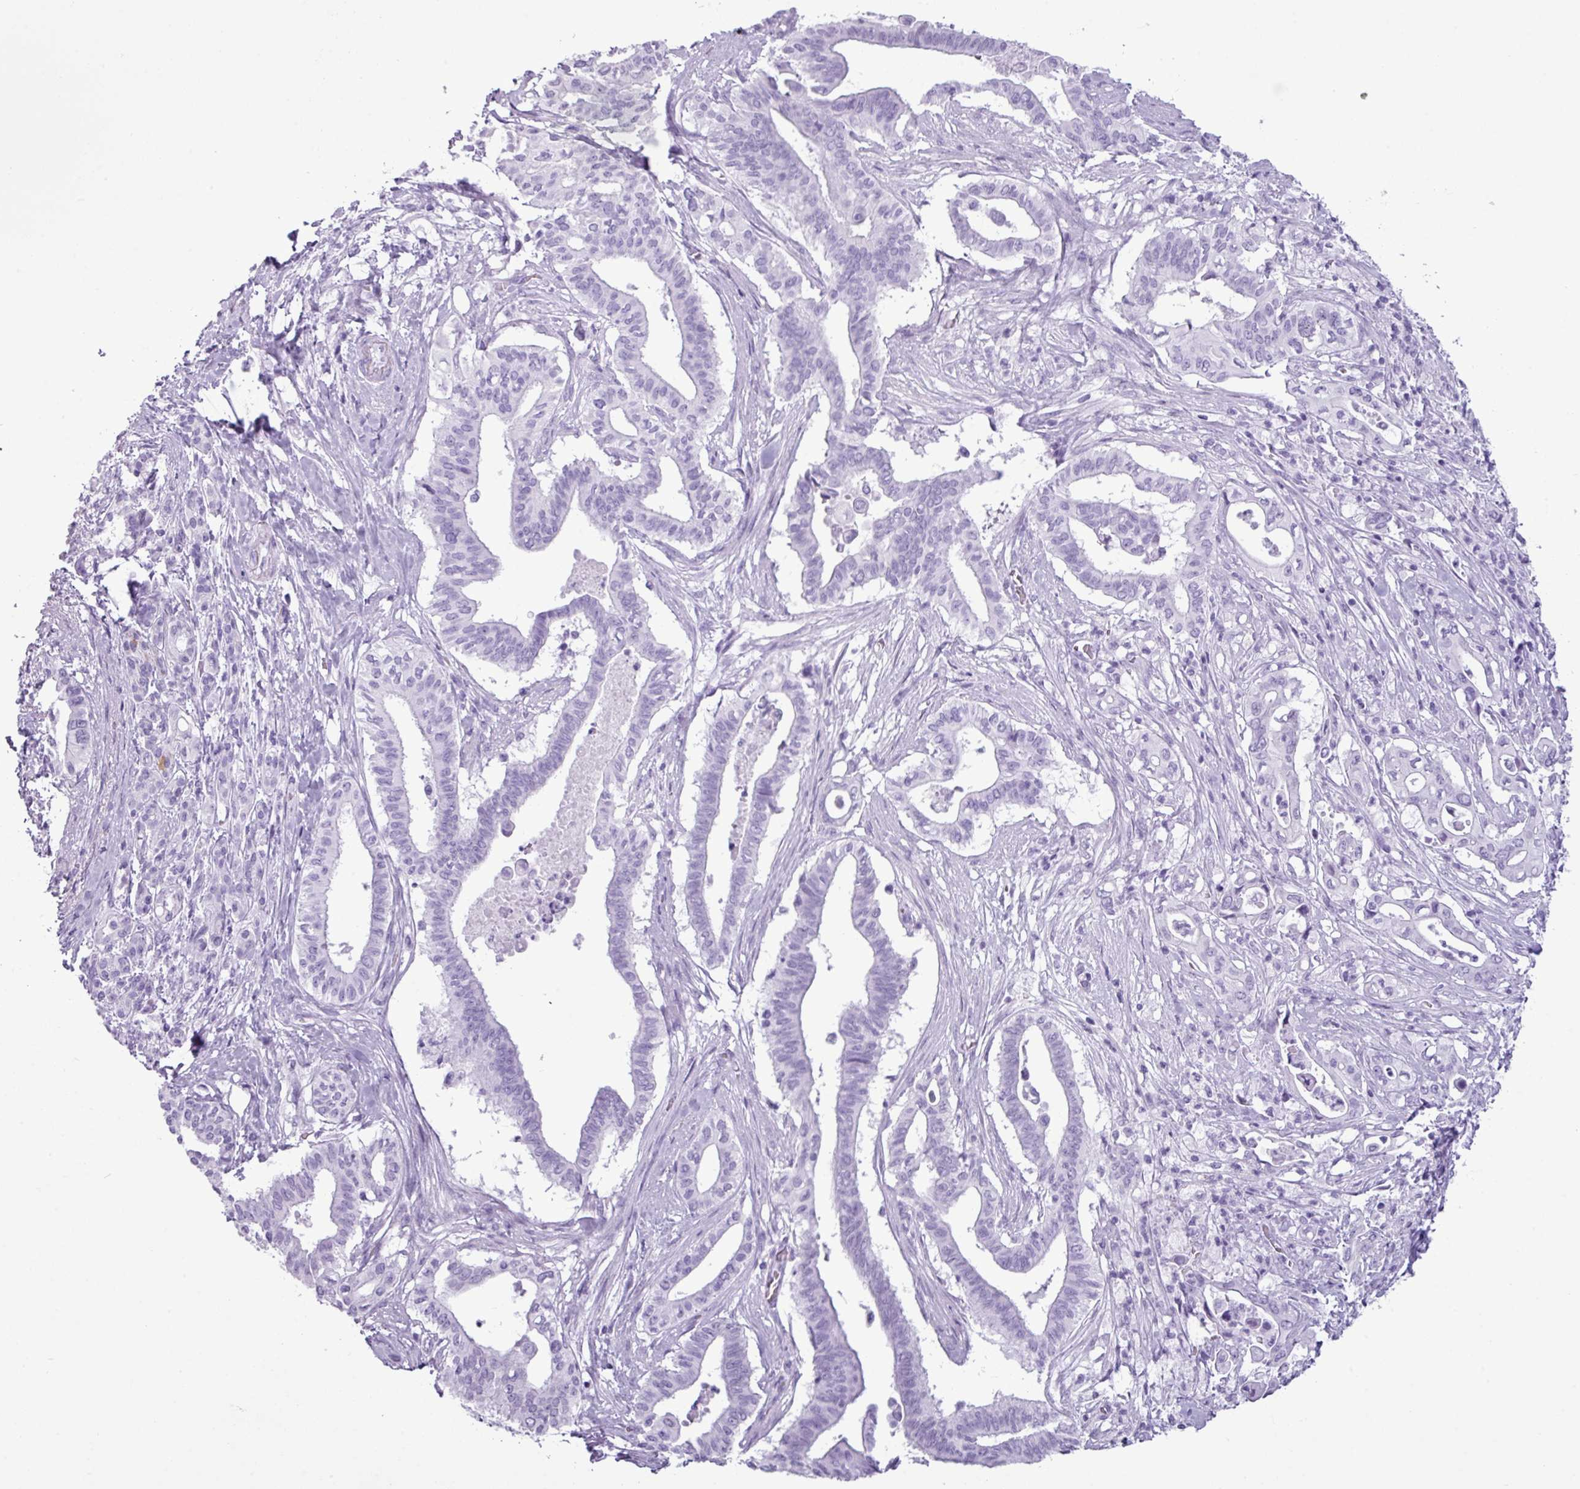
{"staining": {"intensity": "negative", "quantity": "none", "location": "none"}, "tissue": "pancreatic cancer", "cell_type": "Tumor cells", "image_type": "cancer", "snomed": [{"axis": "morphology", "description": "Adenocarcinoma, NOS"}, {"axis": "topography", "description": "Pancreas"}], "caption": "This is an IHC histopathology image of human pancreatic cancer. There is no expression in tumor cells.", "gene": "AMY1B", "patient": {"sex": "female", "age": 77}}